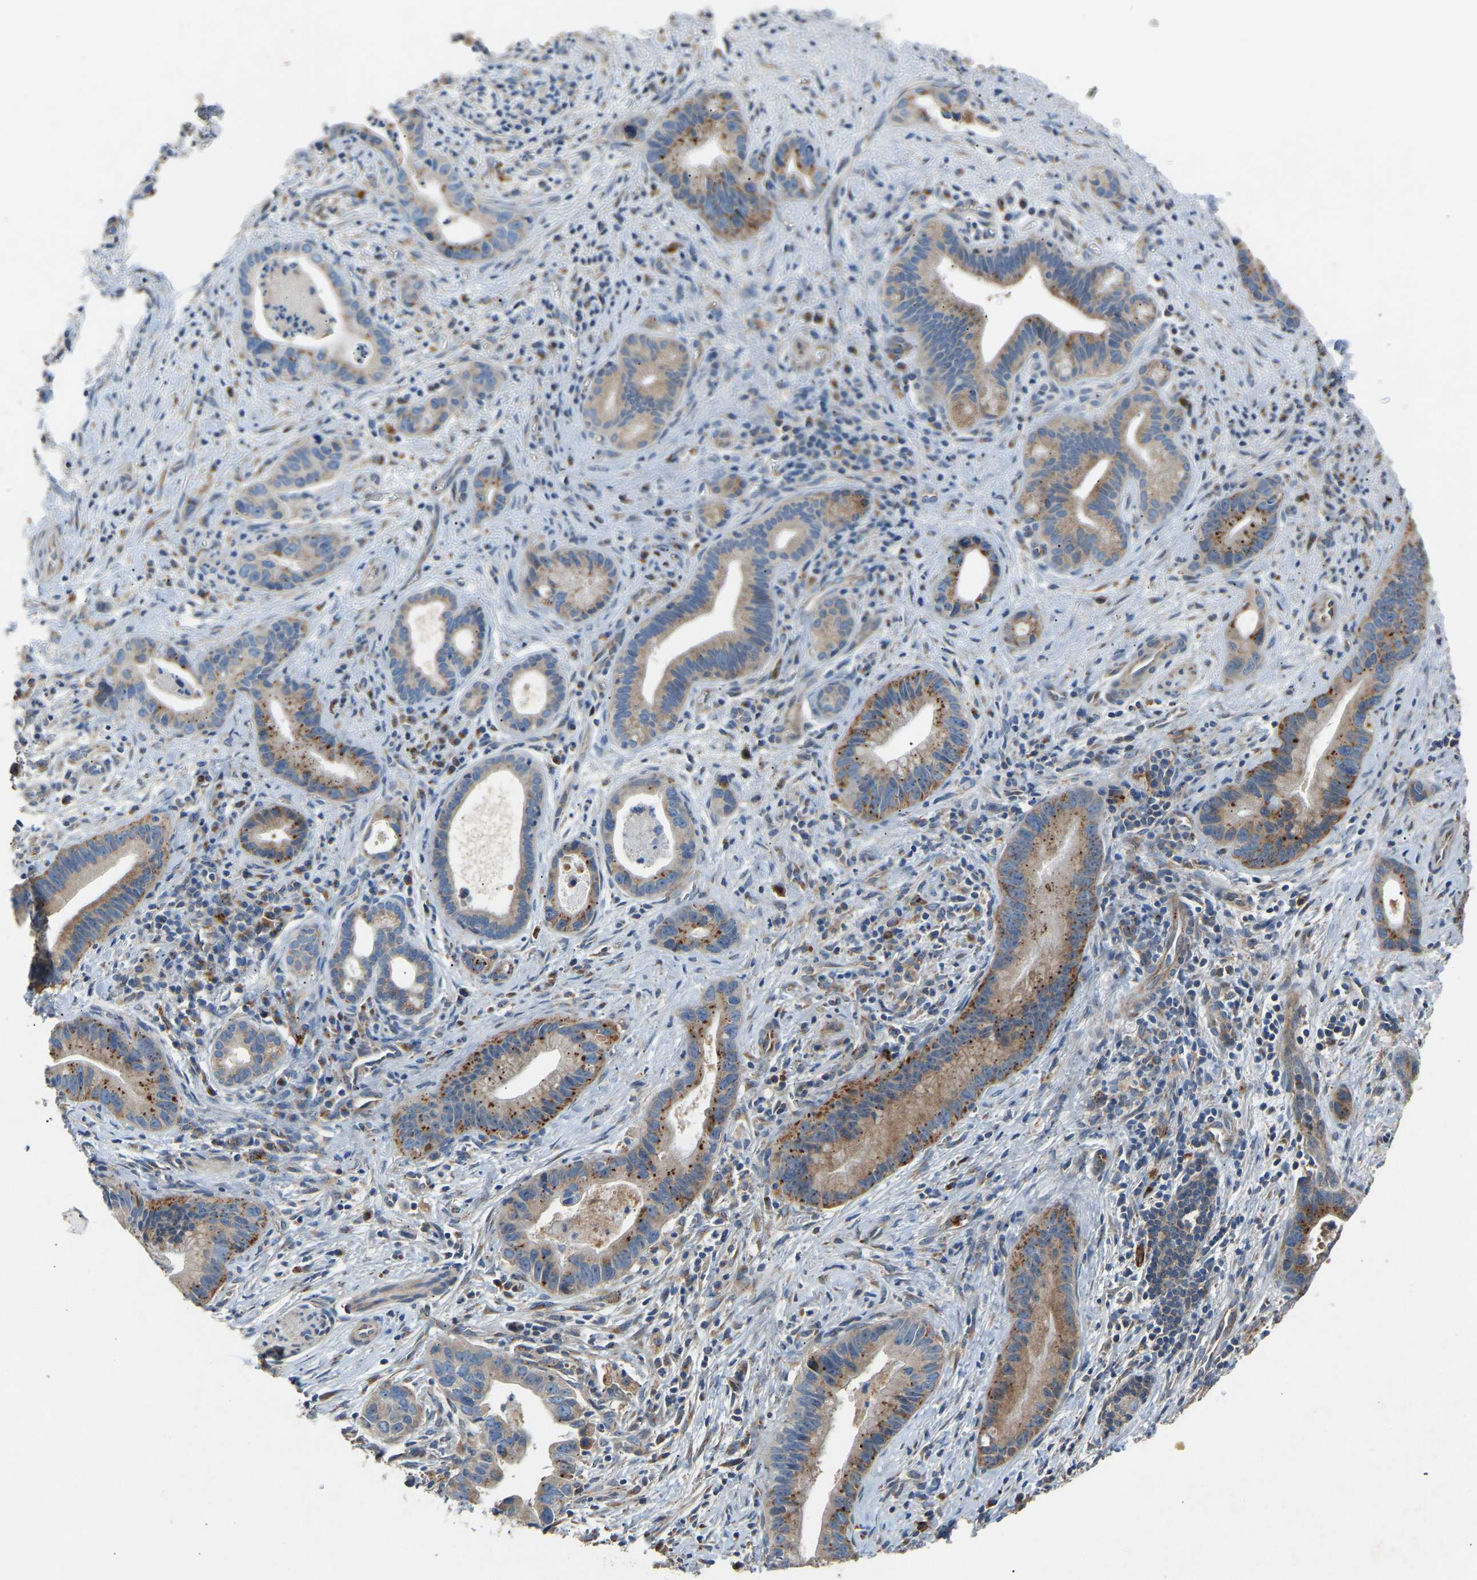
{"staining": {"intensity": "moderate", "quantity": "<25%", "location": "cytoplasmic/membranous"}, "tissue": "liver cancer", "cell_type": "Tumor cells", "image_type": "cancer", "snomed": [{"axis": "morphology", "description": "Cholangiocarcinoma"}, {"axis": "topography", "description": "Liver"}], "caption": "Liver cholangiocarcinoma stained for a protein reveals moderate cytoplasmic/membranous positivity in tumor cells.", "gene": "RGP1", "patient": {"sex": "female", "age": 55}}